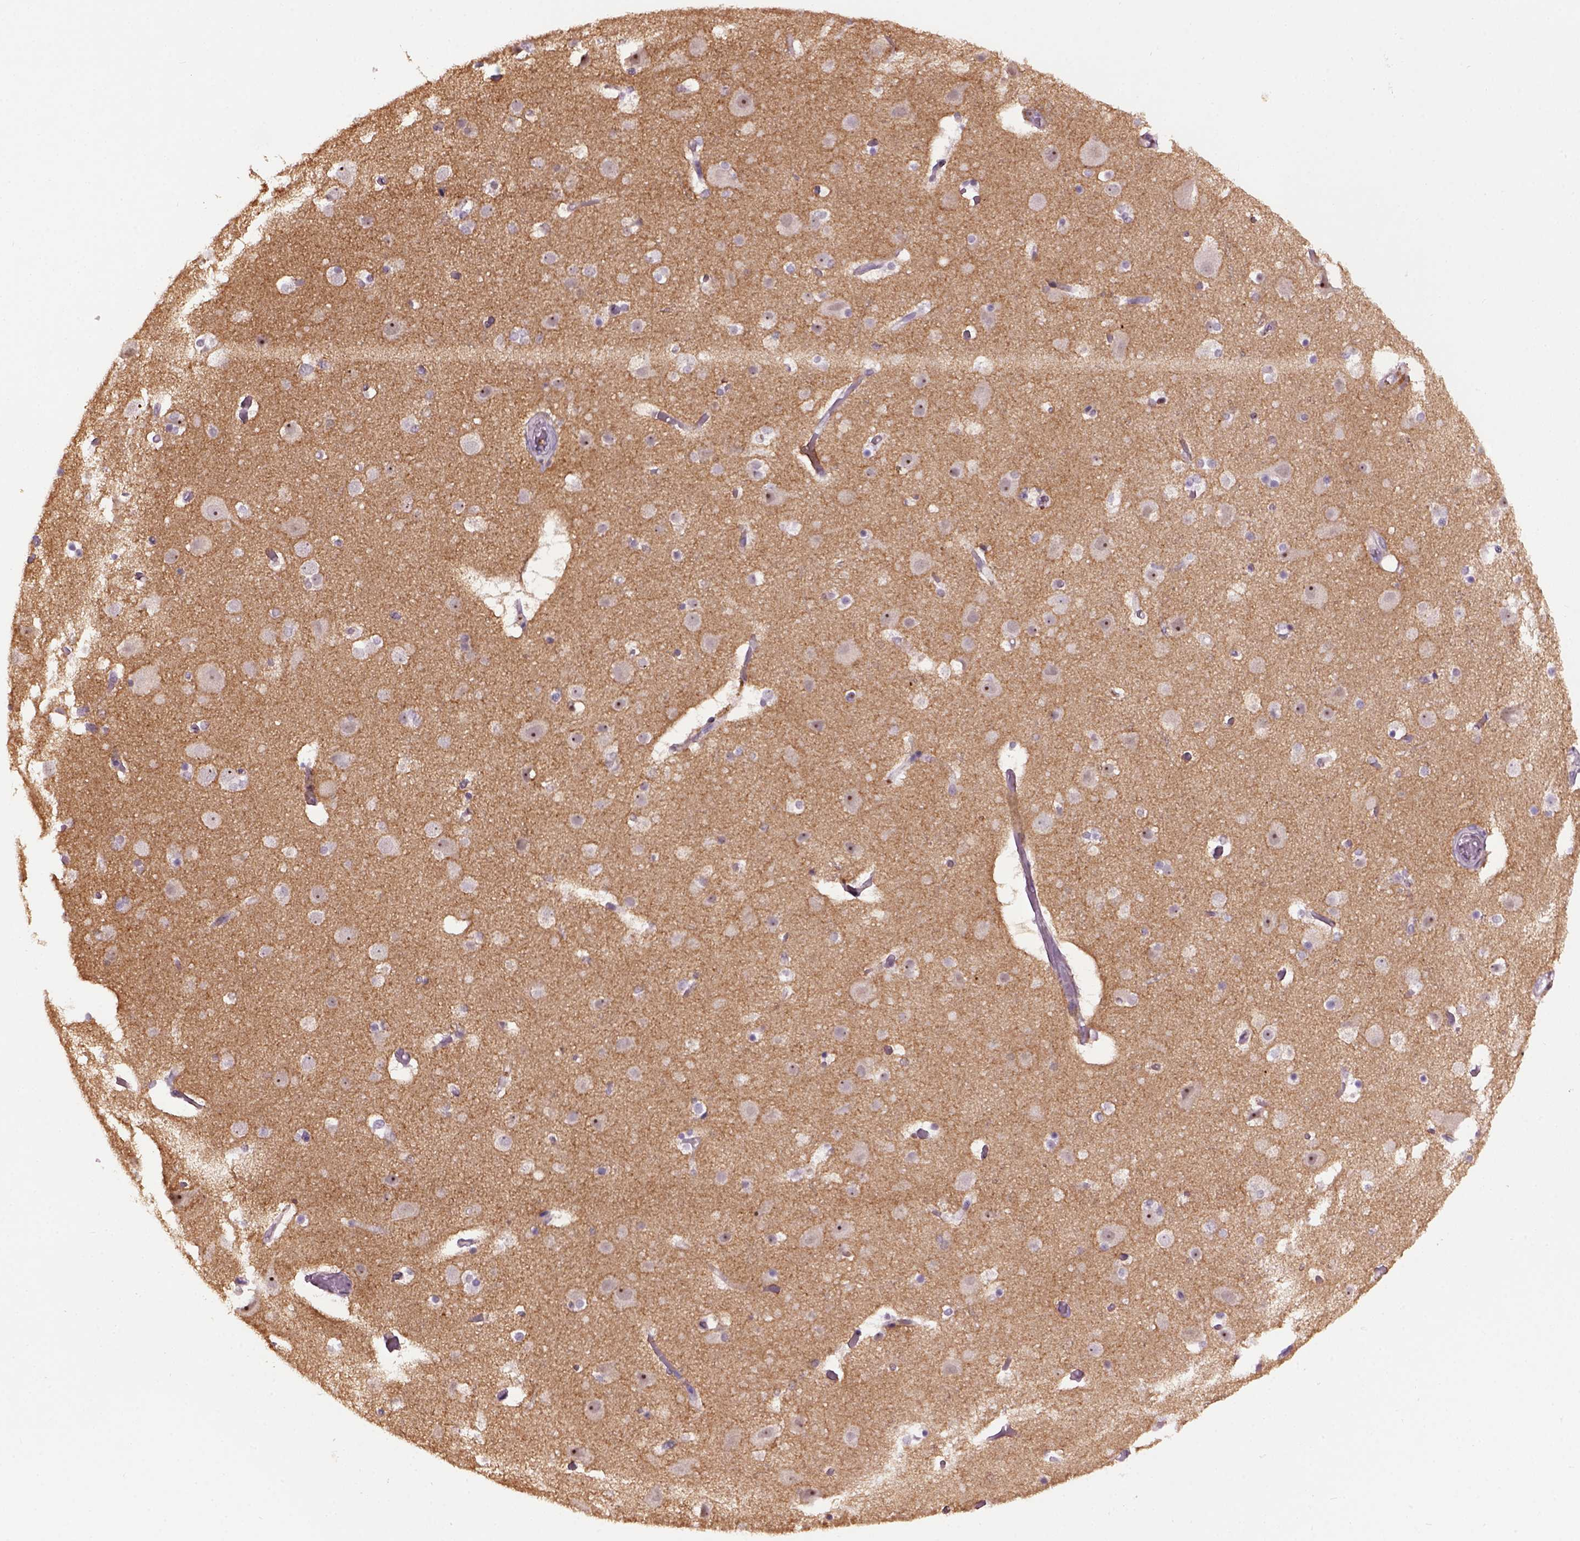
{"staining": {"intensity": "negative", "quantity": "none", "location": "none"}, "tissue": "cerebral cortex", "cell_type": "Endothelial cells", "image_type": "normal", "snomed": [{"axis": "morphology", "description": "Normal tissue, NOS"}, {"axis": "topography", "description": "Cerebral cortex"}], "caption": "Immunohistochemistry (IHC) photomicrograph of unremarkable human cerebral cortex stained for a protein (brown), which demonstrates no positivity in endothelial cells.", "gene": "RAB43", "patient": {"sex": "female", "age": 52}}